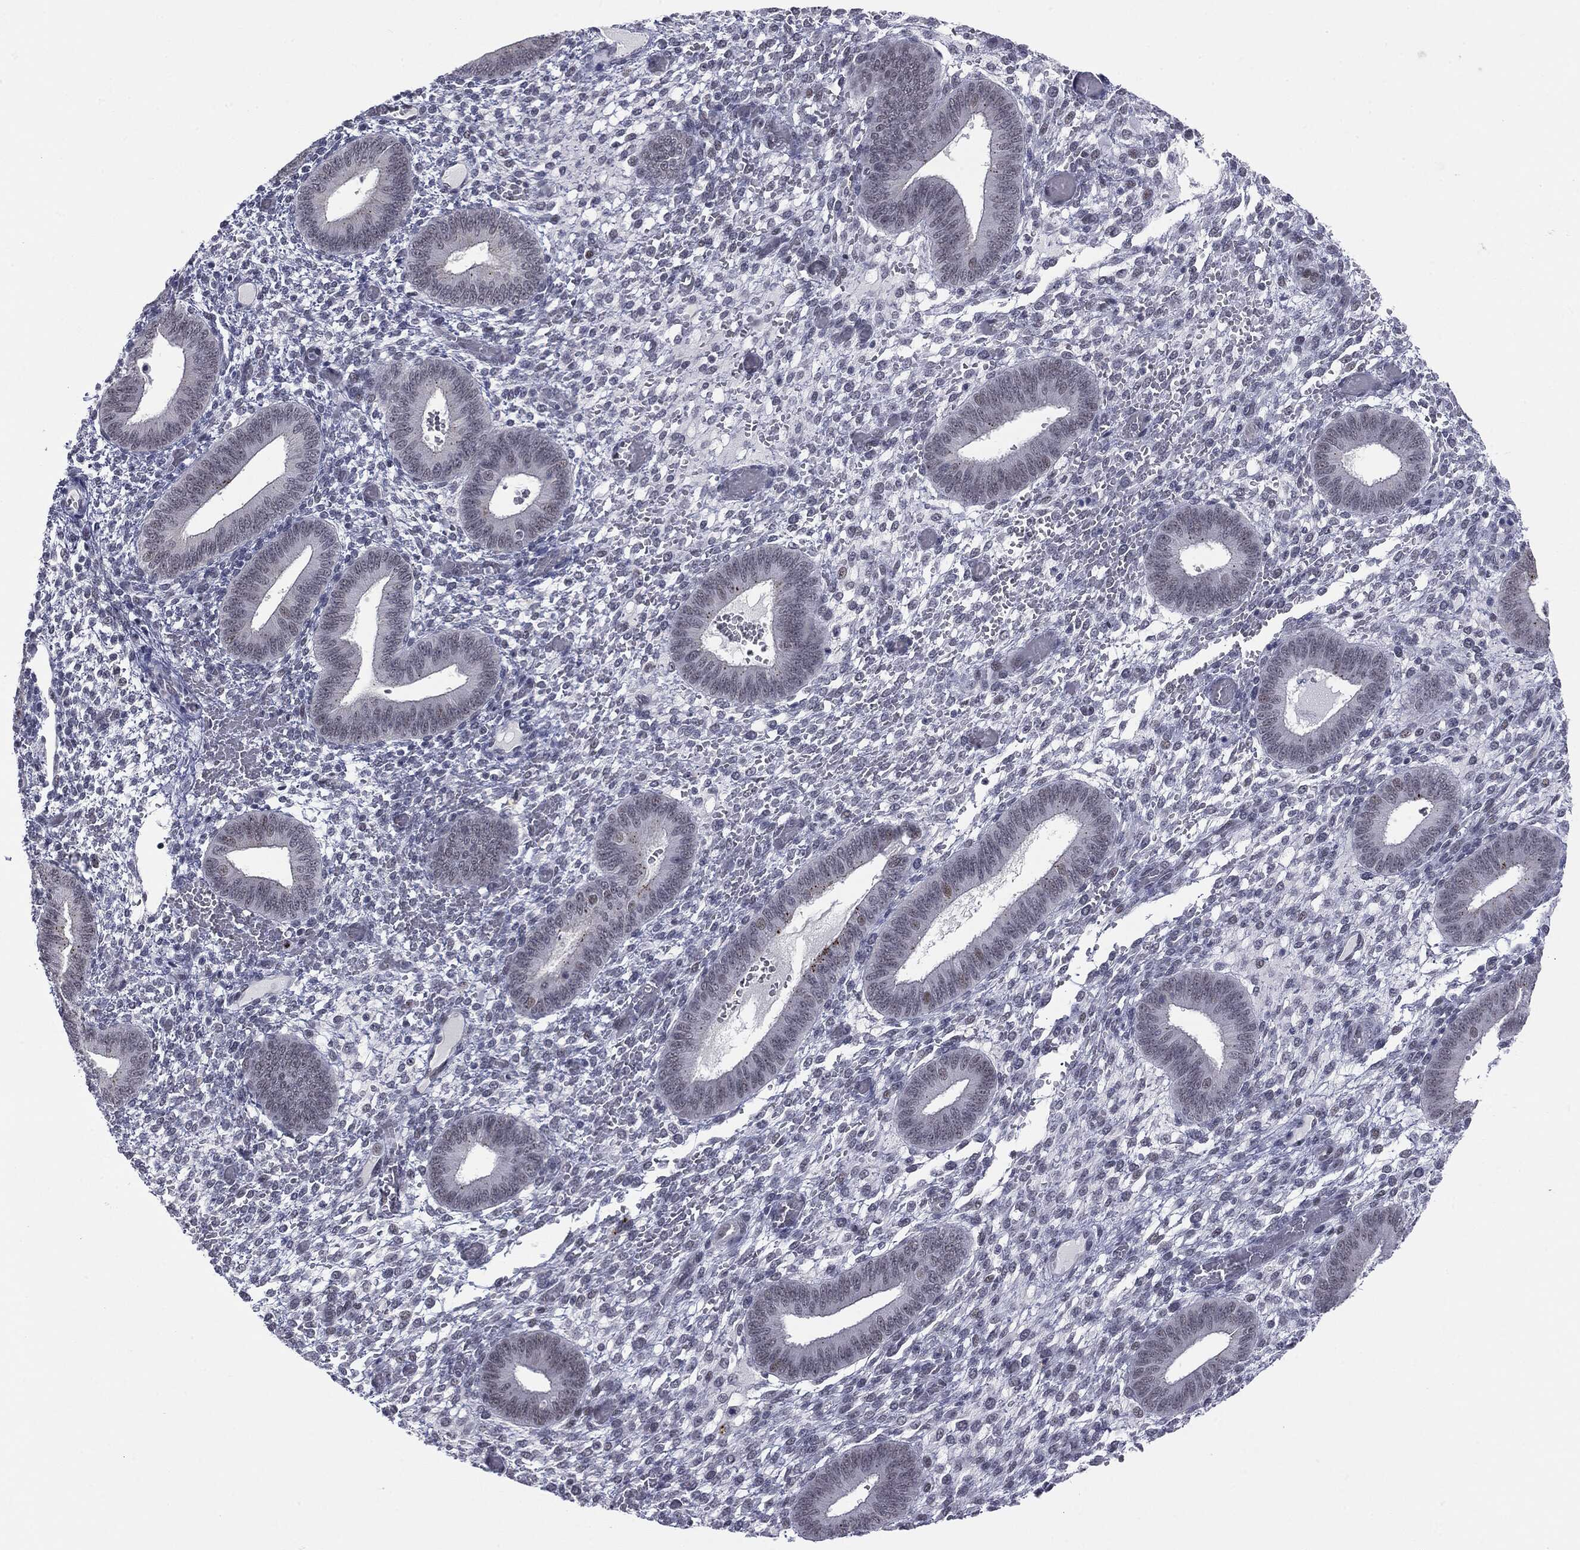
{"staining": {"intensity": "negative", "quantity": "none", "location": "none"}, "tissue": "endometrium", "cell_type": "Cells in endometrial stroma", "image_type": "normal", "snomed": [{"axis": "morphology", "description": "Normal tissue, NOS"}, {"axis": "topography", "description": "Endometrium"}], "caption": "A high-resolution photomicrograph shows immunohistochemistry staining of unremarkable endometrium, which exhibits no significant staining in cells in endometrial stroma. Brightfield microscopy of immunohistochemistry (IHC) stained with DAB (3,3'-diaminobenzidine) (brown) and hematoxylin (blue), captured at high magnification.", "gene": "SLC5A5", "patient": {"sex": "female", "age": 42}}